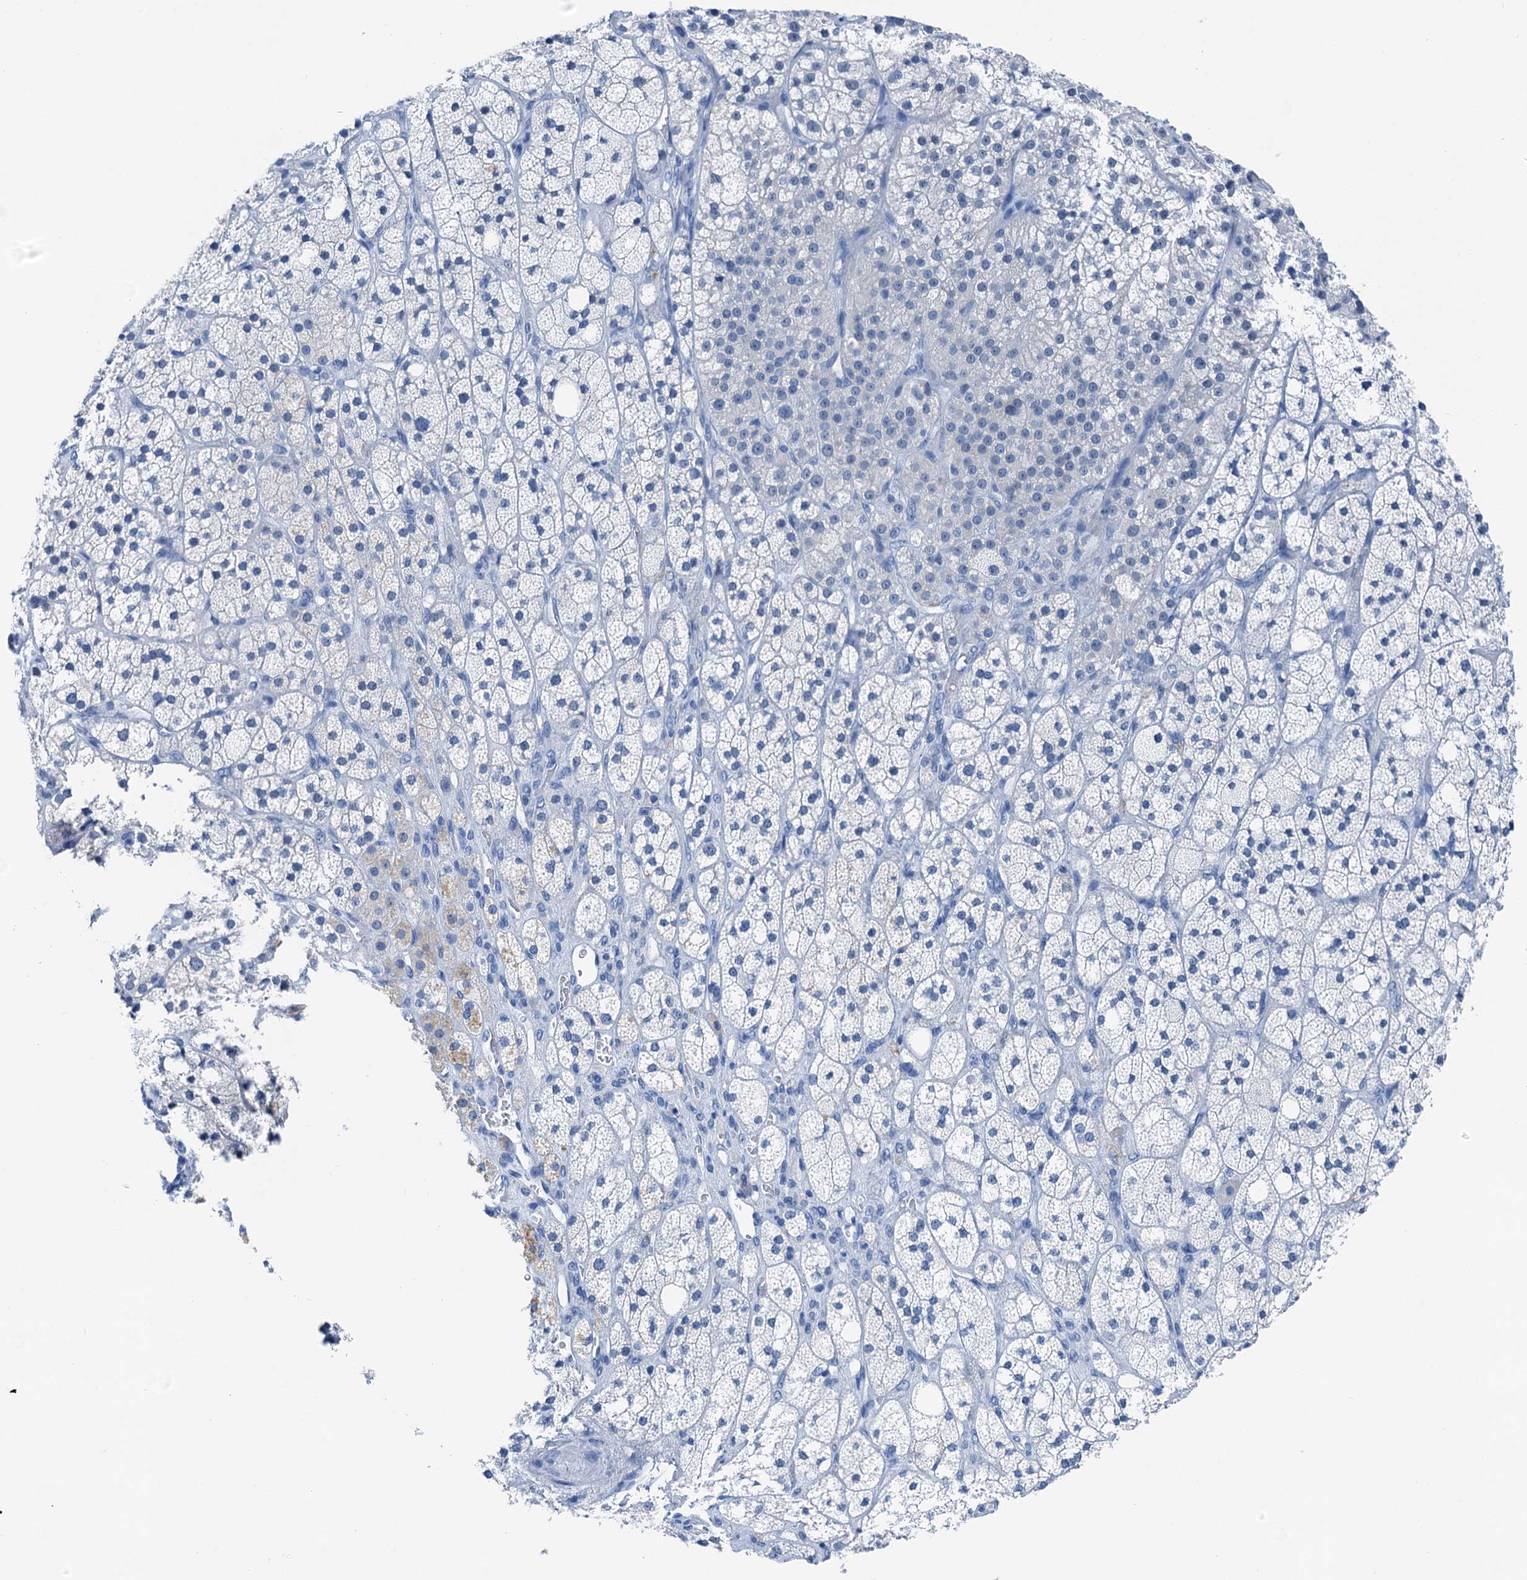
{"staining": {"intensity": "negative", "quantity": "none", "location": "none"}, "tissue": "adrenal gland", "cell_type": "Glandular cells", "image_type": "normal", "snomed": [{"axis": "morphology", "description": "Normal tissue, NOS"}, {"axis": "topography", "description": "Adrenal gland"}], "caption": "Immunohistochemistry (IHC) micrograph of normal adrenal gland: adrenal gland stained with DAB (3,3'-diaminobenzidine) demonstrates no significant protein staining in glandular cells.", "gene": "CBLN3", "patient": {"sex": "male", "age": 61}}